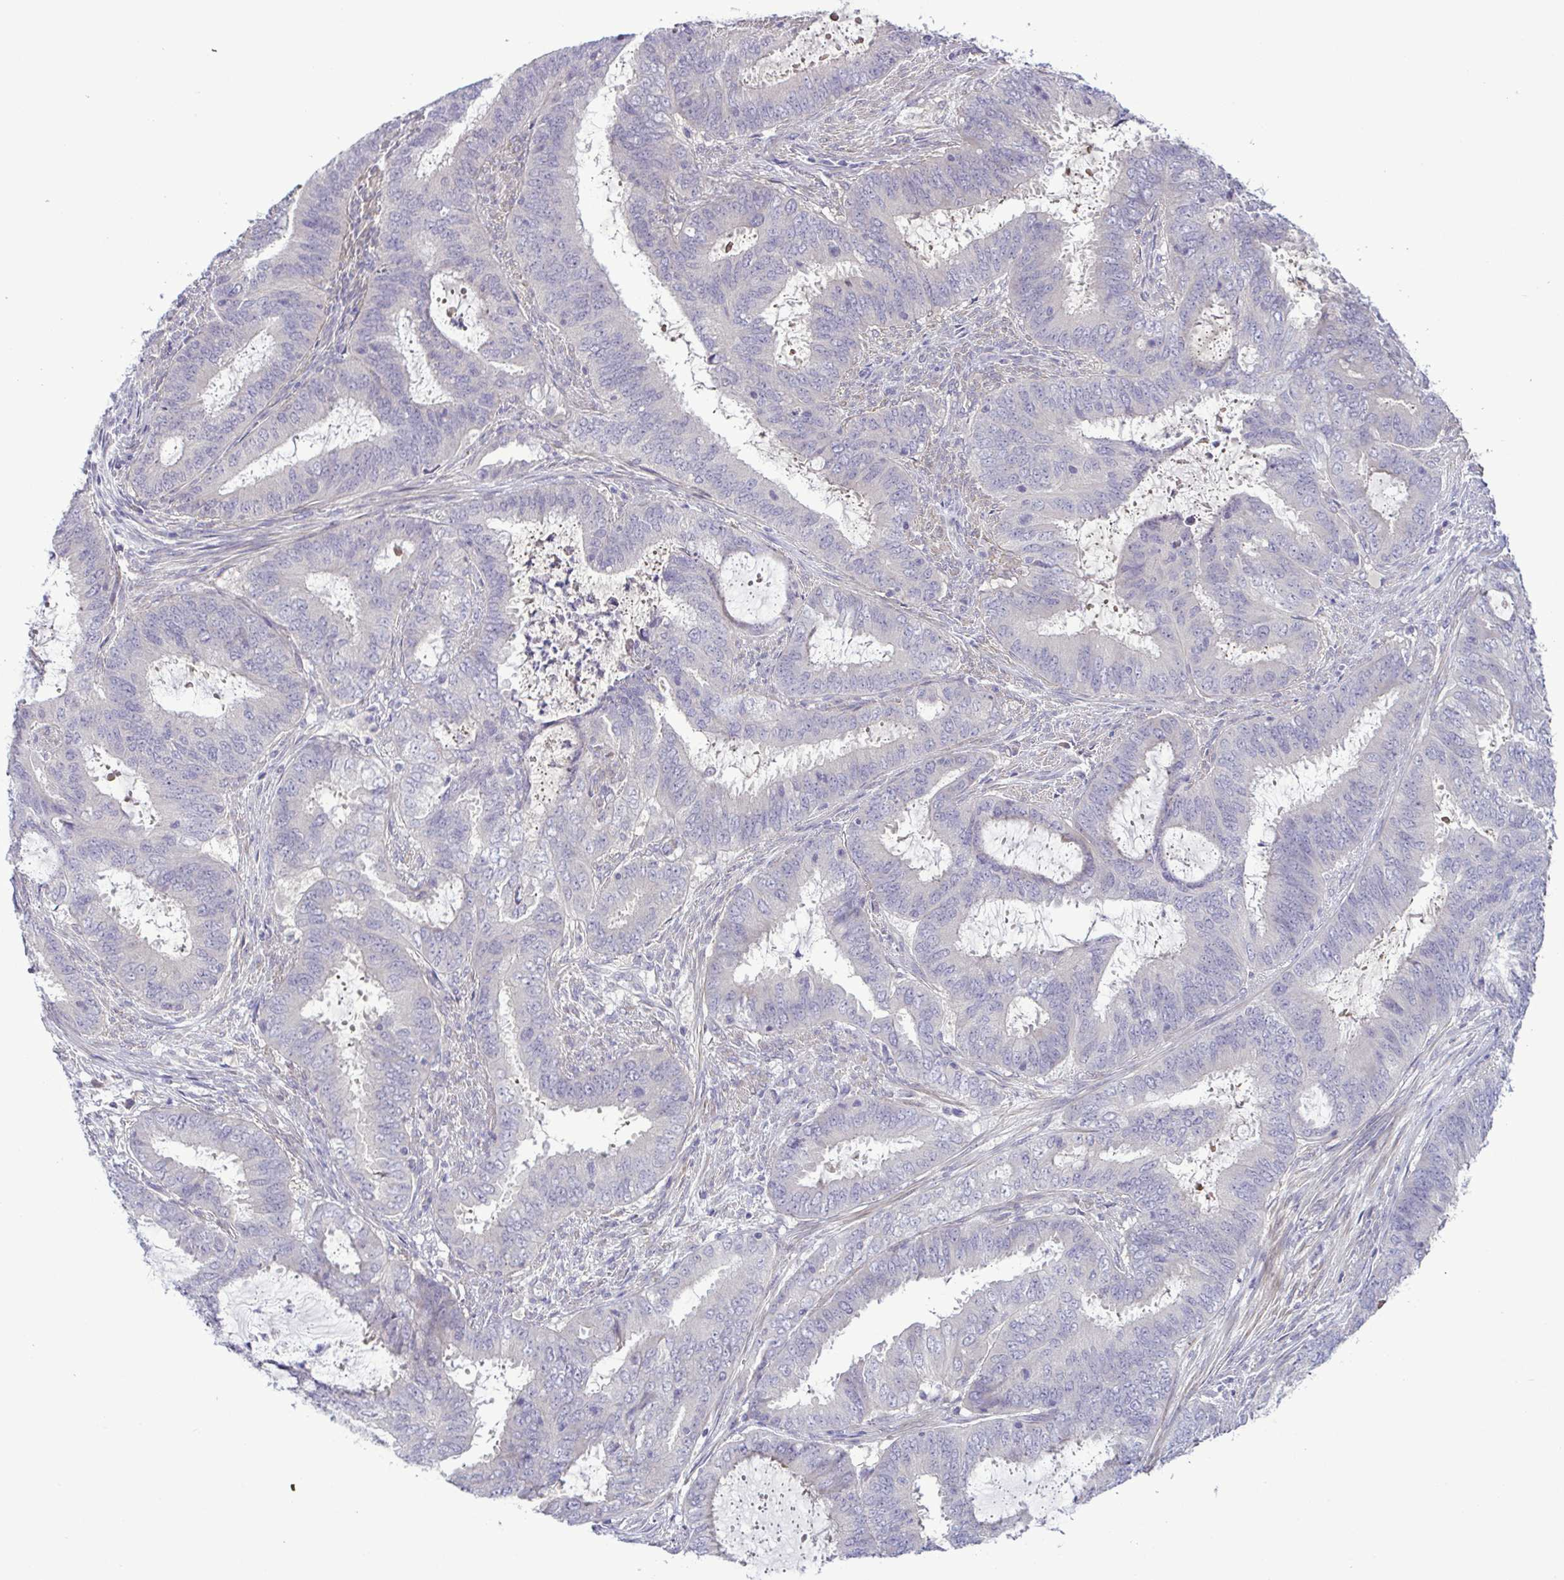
{"staining": {"intensity": "negative", "quantity": "none", "location": "none"}, "tissue": "endometrial cancer", "cell_type": "Tumor cells", "image_type": "cancer", "snomed": [{"axis": "morphology", "description": "Adenocarcinoma, NOS"}, {"axis": "topography", "description": "Endometrium"}], "caption": "IHC photomicrograph of neoplastic tissue: human adenocarcinoma (endometrial) stained with DAB (3,3'-diaminobenzidine) demonstrates no significant protein expression in tumor cells.", "gene": "SYNPO2L", "patient": {"sex": "female", "age": 51}}